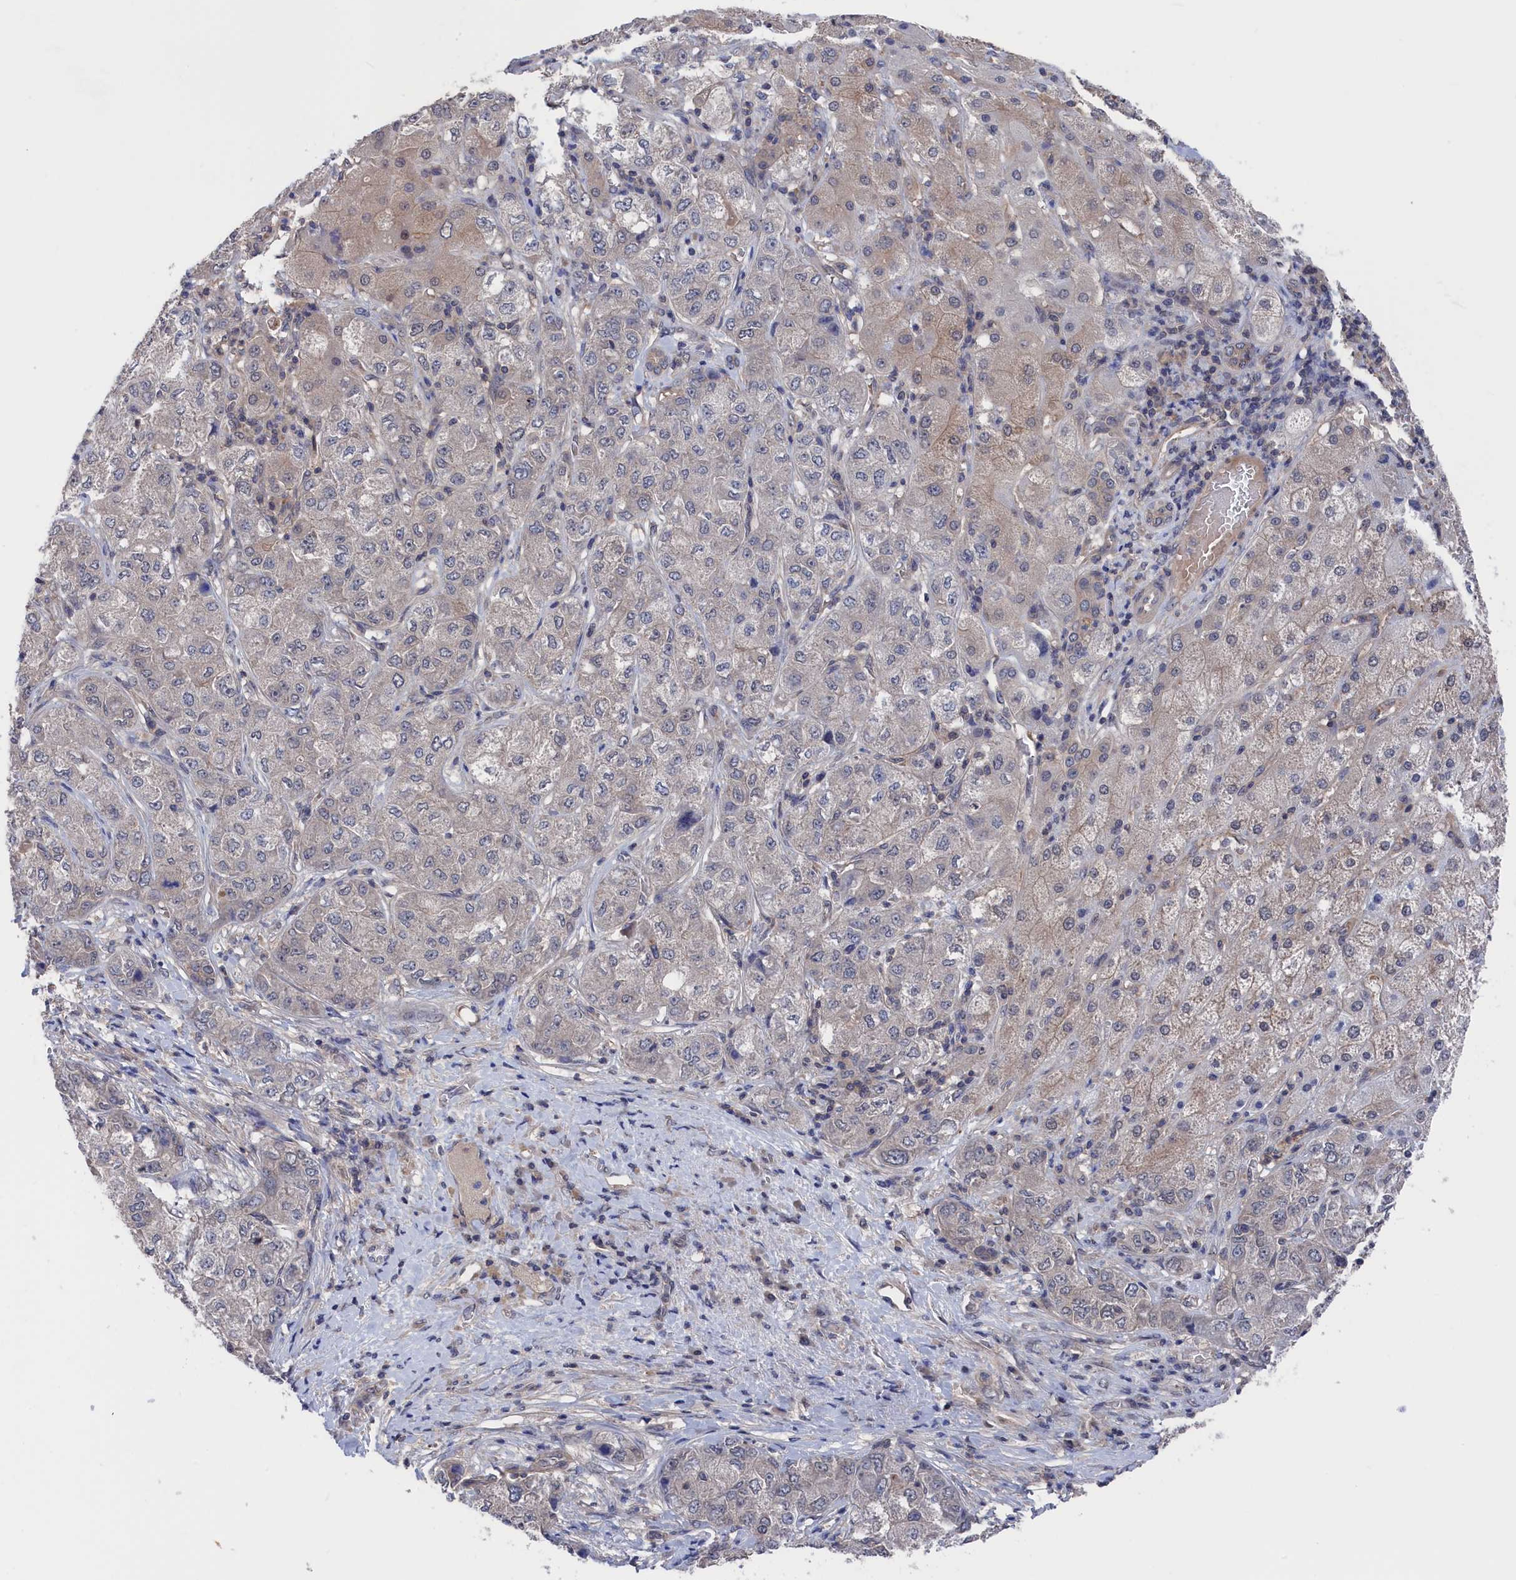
{"staining": {"intensity": "weak", "quantity": "25%-75%", "location": "cytoplasmic/membranous"}, "tissue": "liver cancer", "cell_type": "Tumor cells", "image_type": "cancer", "snomed": [{"axis": "morphology", "description": "Carcinoma, Hepatocellular, NOS"}, {"axis": "topography", "description": "Liver"}], "caption": "Immunohistochemistry (DAB) staining of liver cancer shows weak cytoplasmic/membranous protein staining in approximately 25%-75% of tumor cells.", "gene": "NUTF2", "patient": {"sex": "male", "age": 80}}